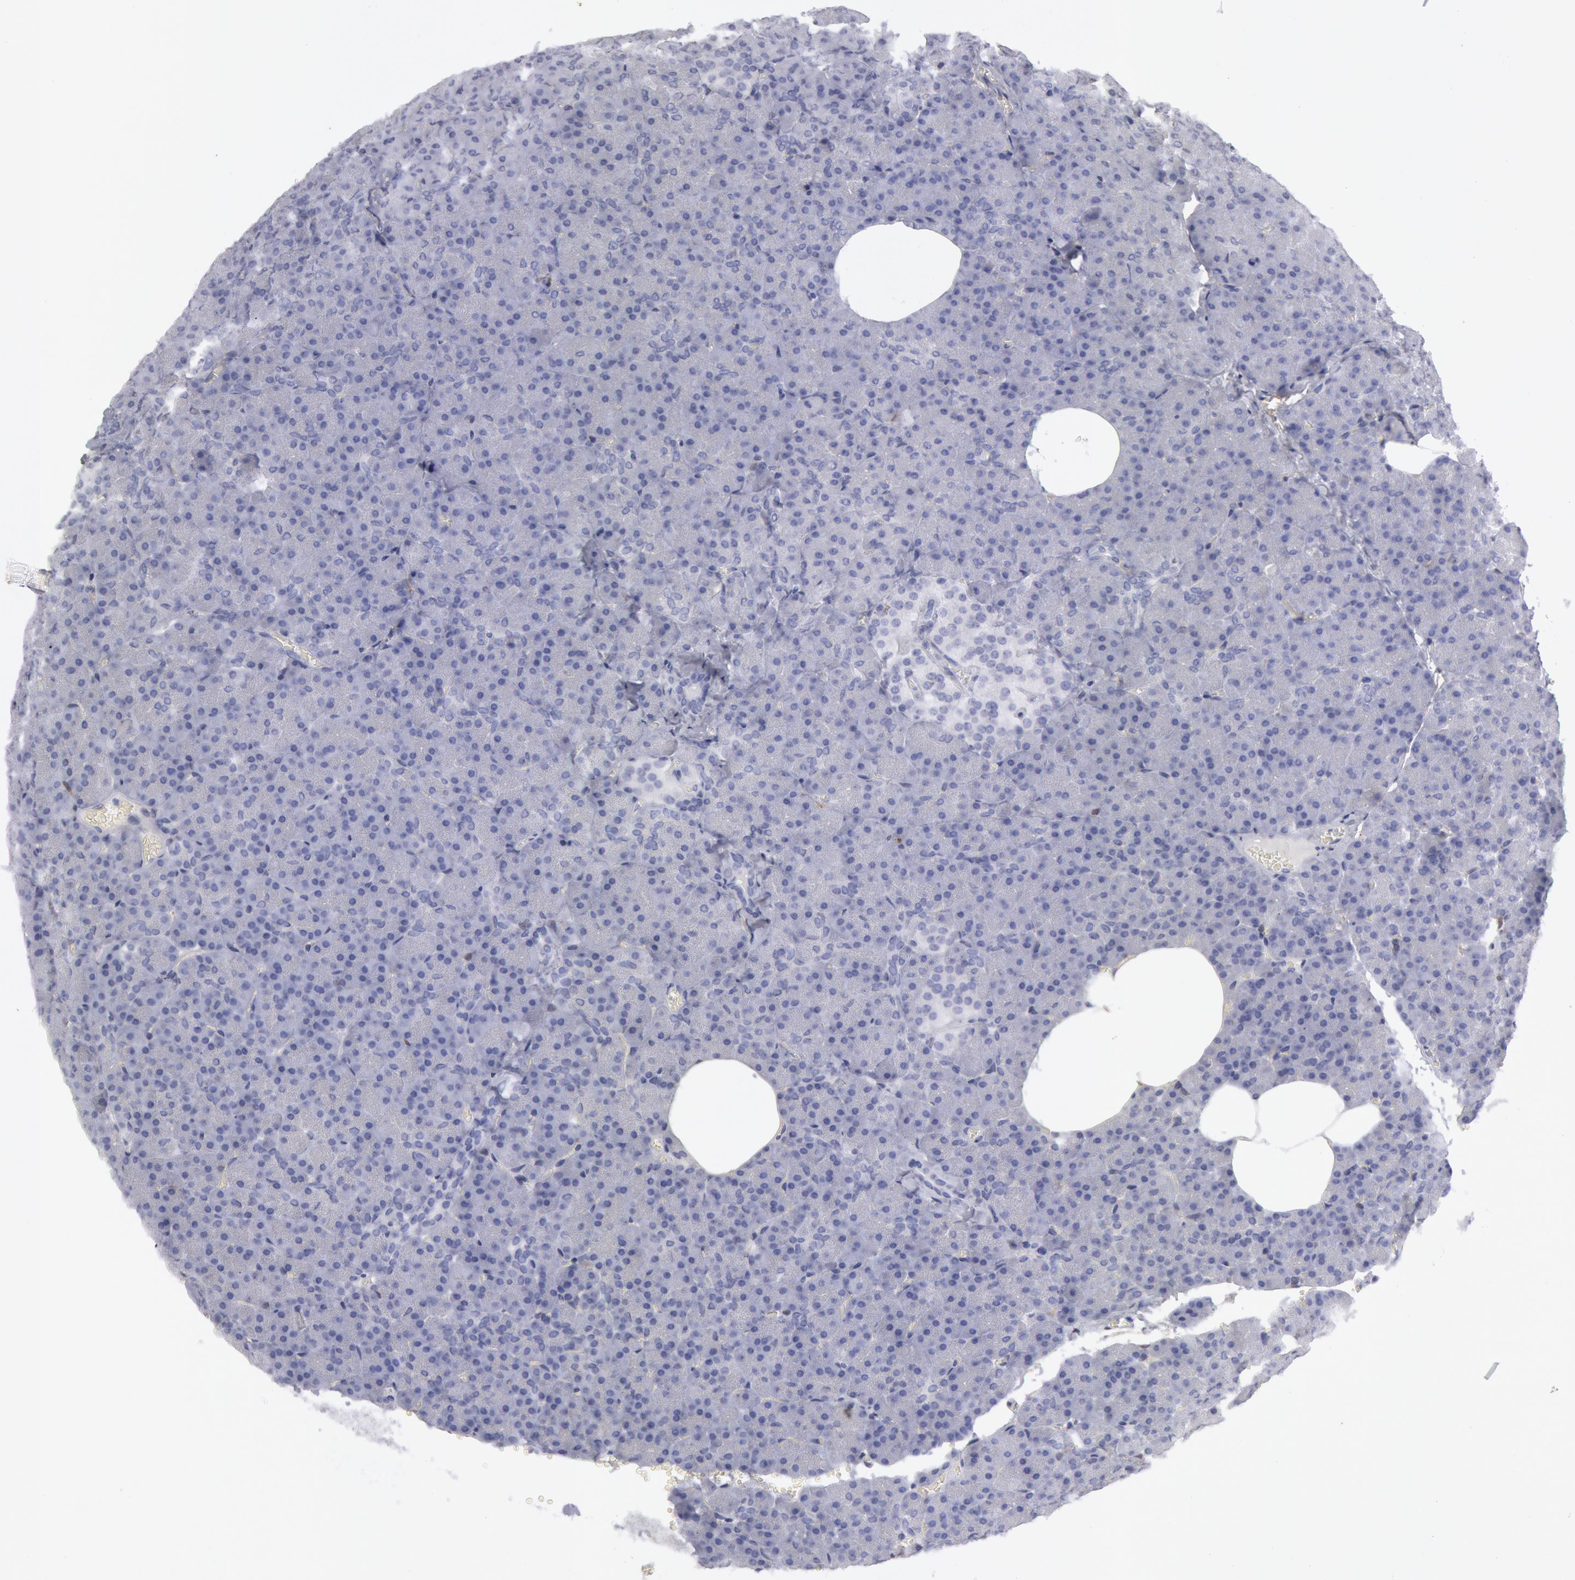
{"staining": {"intensity": "negative", "quantity": "none", "location": "none"}, "tissue": "pancreas", "cell_type": "Exocrine glandular cells", "image_type": "normal", "snomed": [{"axis": "morphology", "description": "Normal tissue, NOS"}, {"axis": "topography", "description": "Pancreas"}], "caption": "Exocrine glandular cells are negative for protein expression in normal human pancreas. (Brightfield microscopy of DAB (3,3'-diaminobenzidine) immunohistochemistry (IHC) at high magnification).", "gene": "FHL1", "patient": {"sex": "female", "age": 35}}